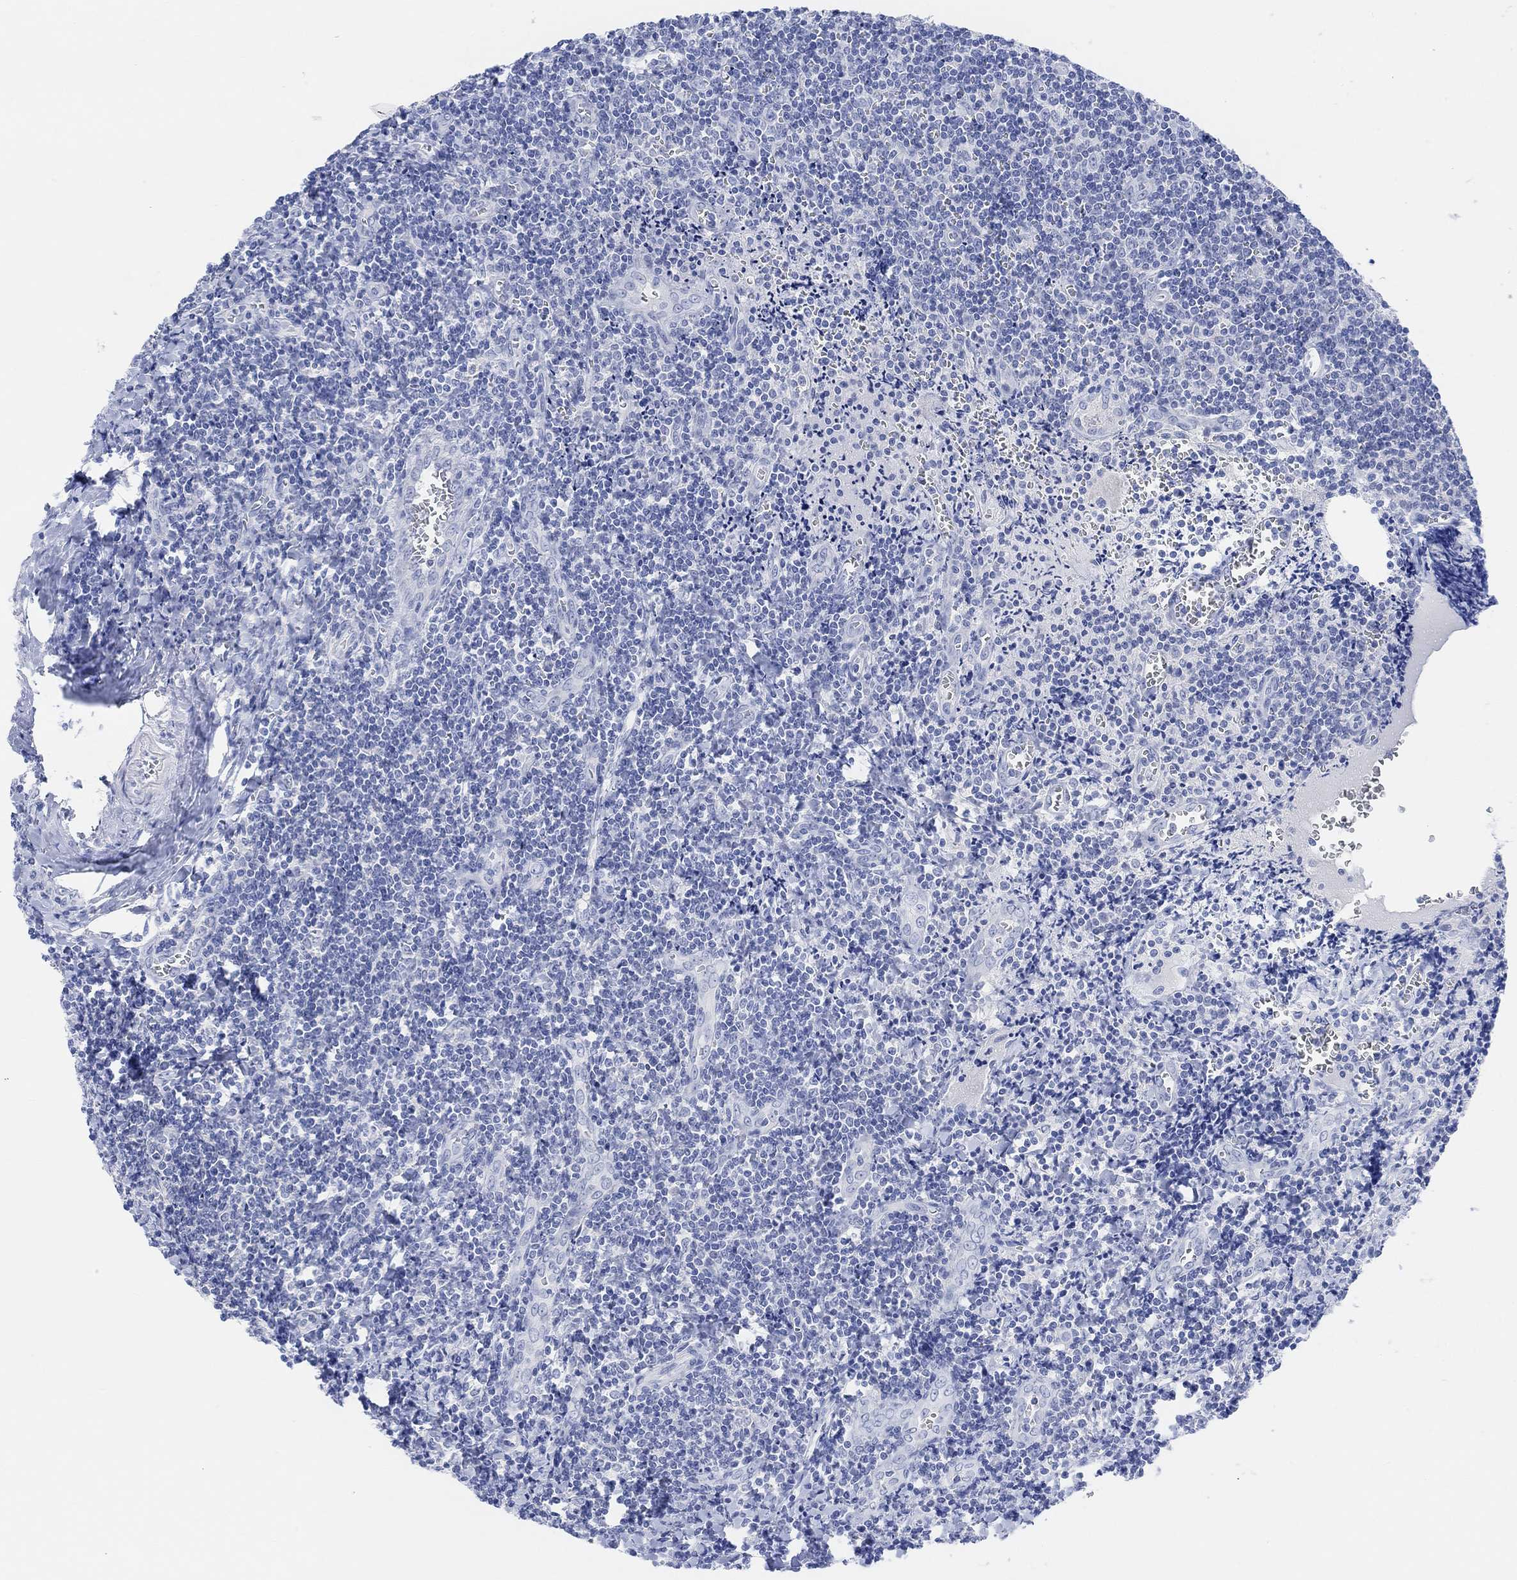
{"staining": {"intensity": "negative", "quantity": "none", "location": "none"}, "tissue": "tonsil", "cell_type": "Germinal center cells", "image_type": "normal", "snomed": [{"axis": "morphology", "description": "Normal tissue, NOS"}, {"axis": "morphology", "description": "Inflammation, NOS"}, {"axis": "topography", "description": "Tonsil"}], "caption": "An immunohistochemistry (IHC) image of unremarkable tonsil is shown. There is no staining in germinal center cells of tonsil. (DAB immunohistochemistry, high magnification).", "gene": "ENO4", "patient": {"sex": "female", "age": 31}}